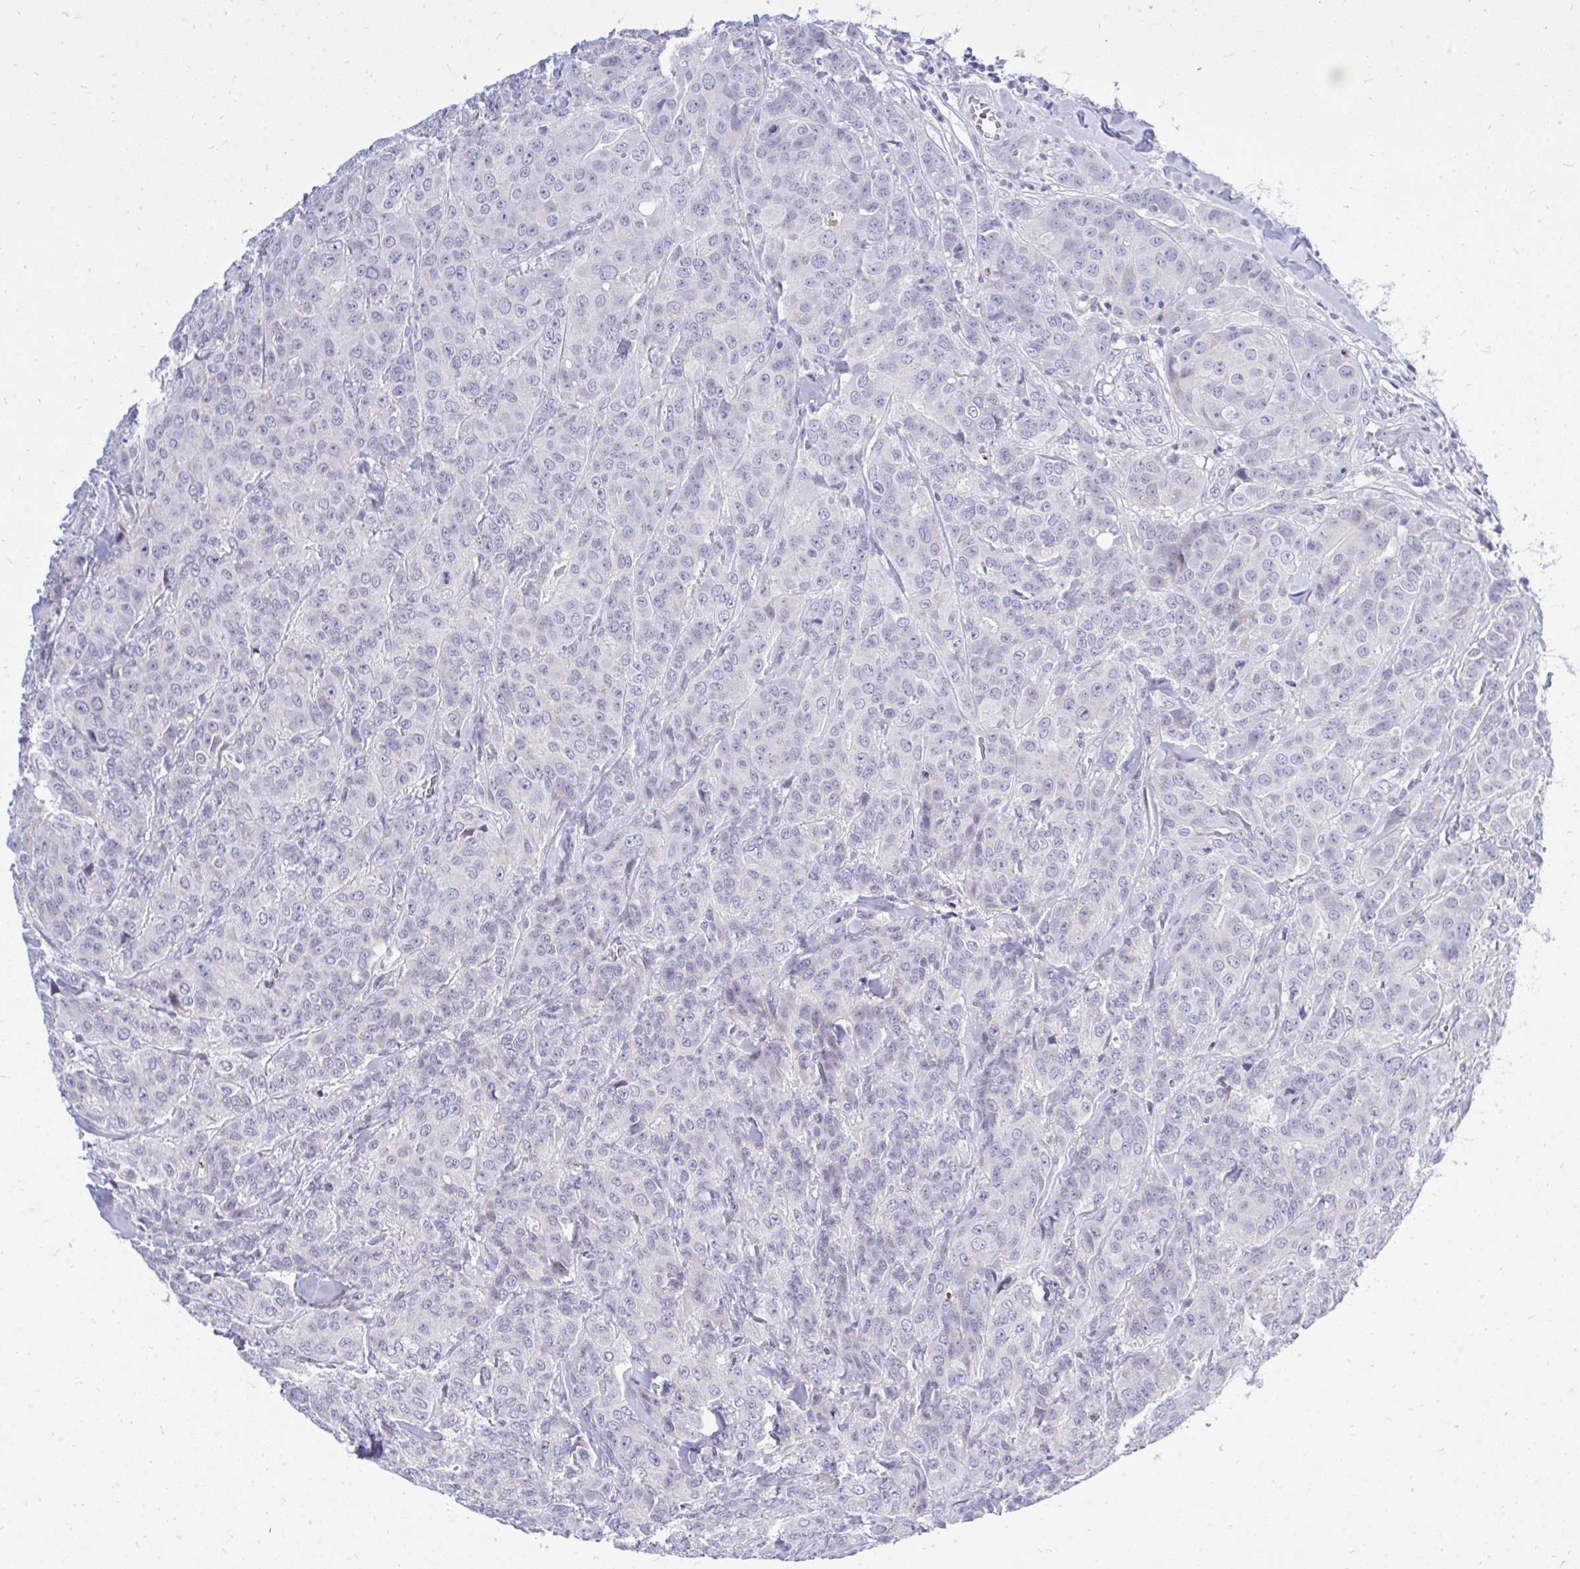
{"staining": {"intensity": "negative", "quantity": "none", "location": "none"}, "tissue": "breast cancer", "cell_type": "Tumor cells", "image_type": "cancer", "snomed": [{"axis": "morphology", "description": "Normal tissue, NOS"}, {"axis": "morphology", "description": "Duct carcinoma"}, {"axis": "topography", "description": "Breast"}], "caption": "An immunohistochemistry (IHC) photomicrograph of breast cancer (infiltrating ductal carcinoma) is shown. There is no staining in tumor cells of breast cancer (infiltrating ductal carcinoma).", "gene": "GABRA1", "patient": {"sex": "female", "age": 43}}